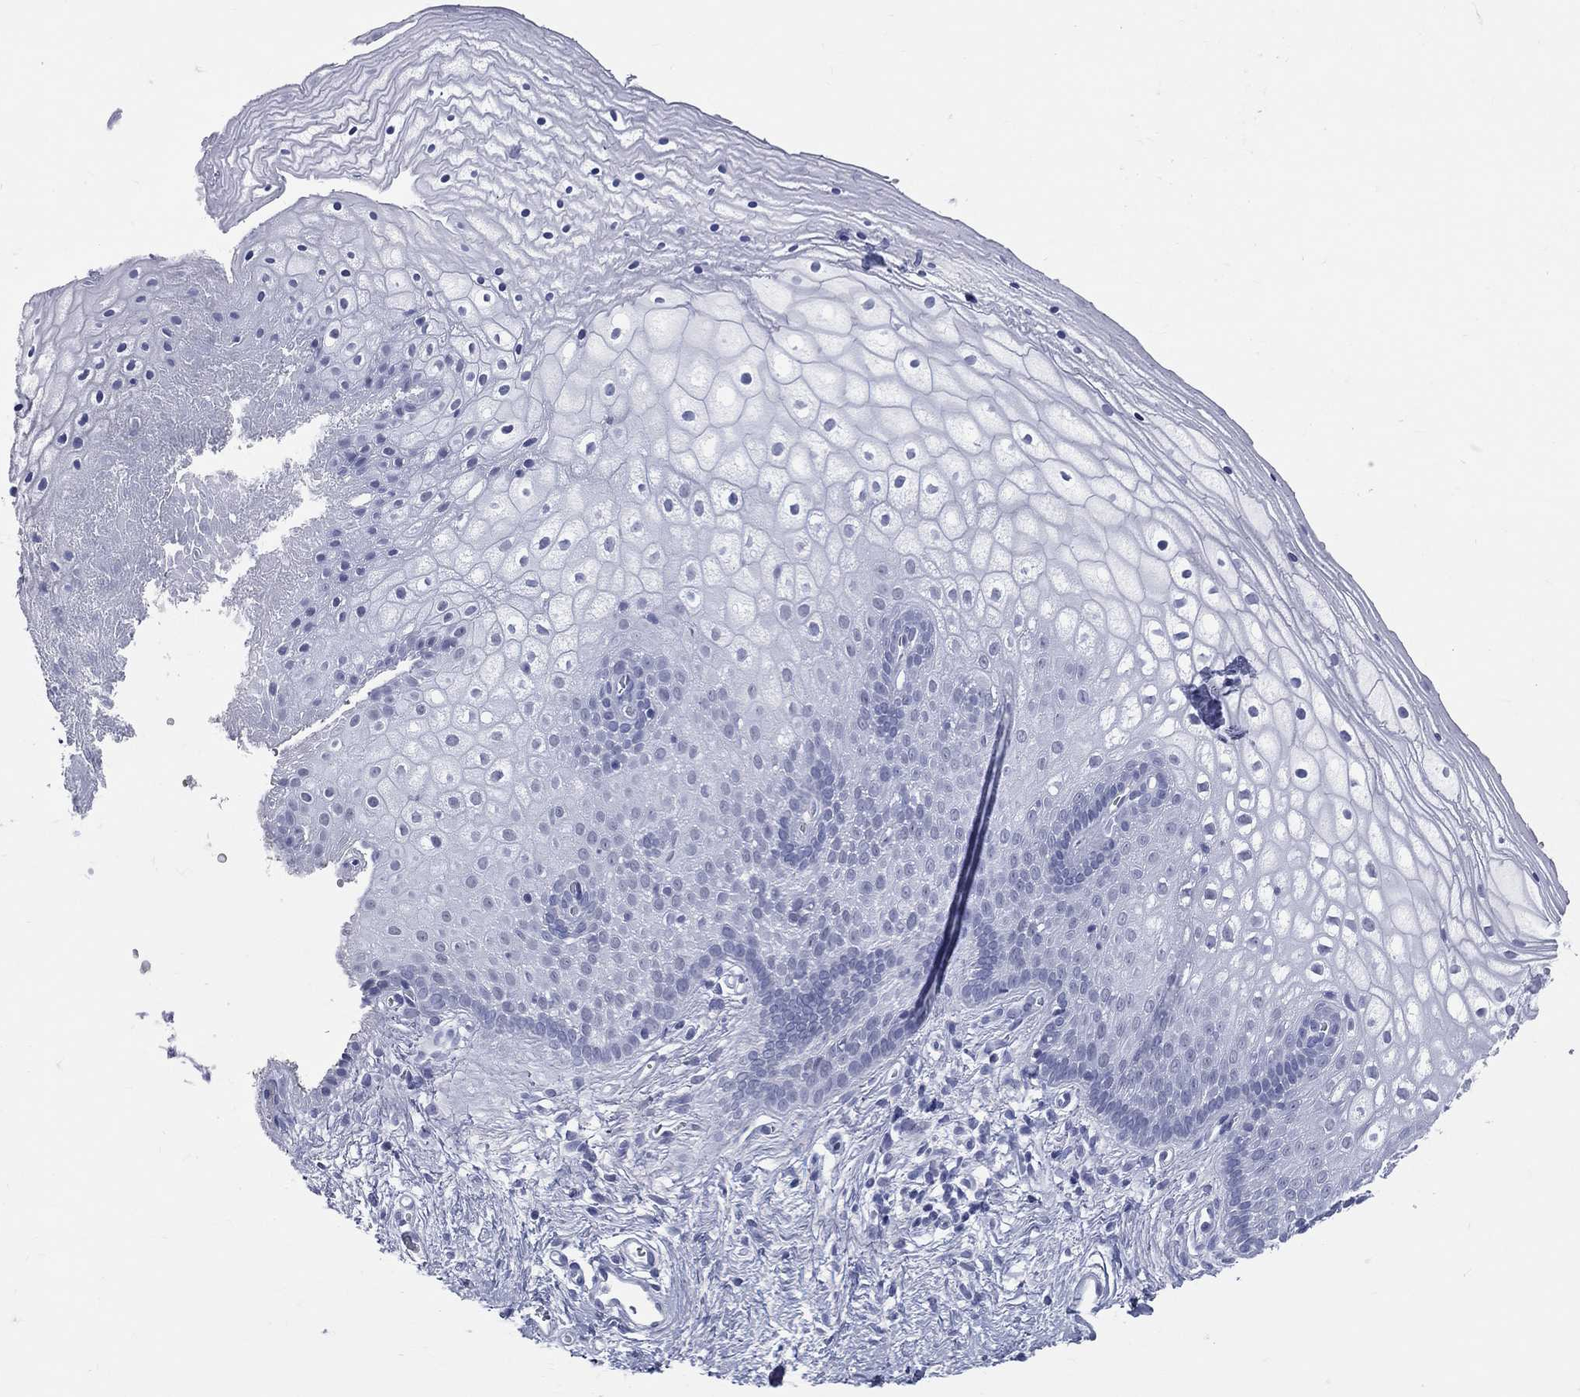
{"staining": {"intensity": "negative", "quantity": "none", "location": "none"}, "tissue": "vagina", "cell_type": "Squamous epithelial cells", "image_type": "normal", "snomed": [{"axis": "morphology", "description": "Normal tissue, NOS"}, {"axis": "topography", "description": "Vagina"}], "caption": "IHC micrograph of normal human vagina stained for a protein (brown), which exhibits no expression in squamous epithelial cells.", "gene": "MLLT10", "patient": {"sex": "female", "age": 32}}